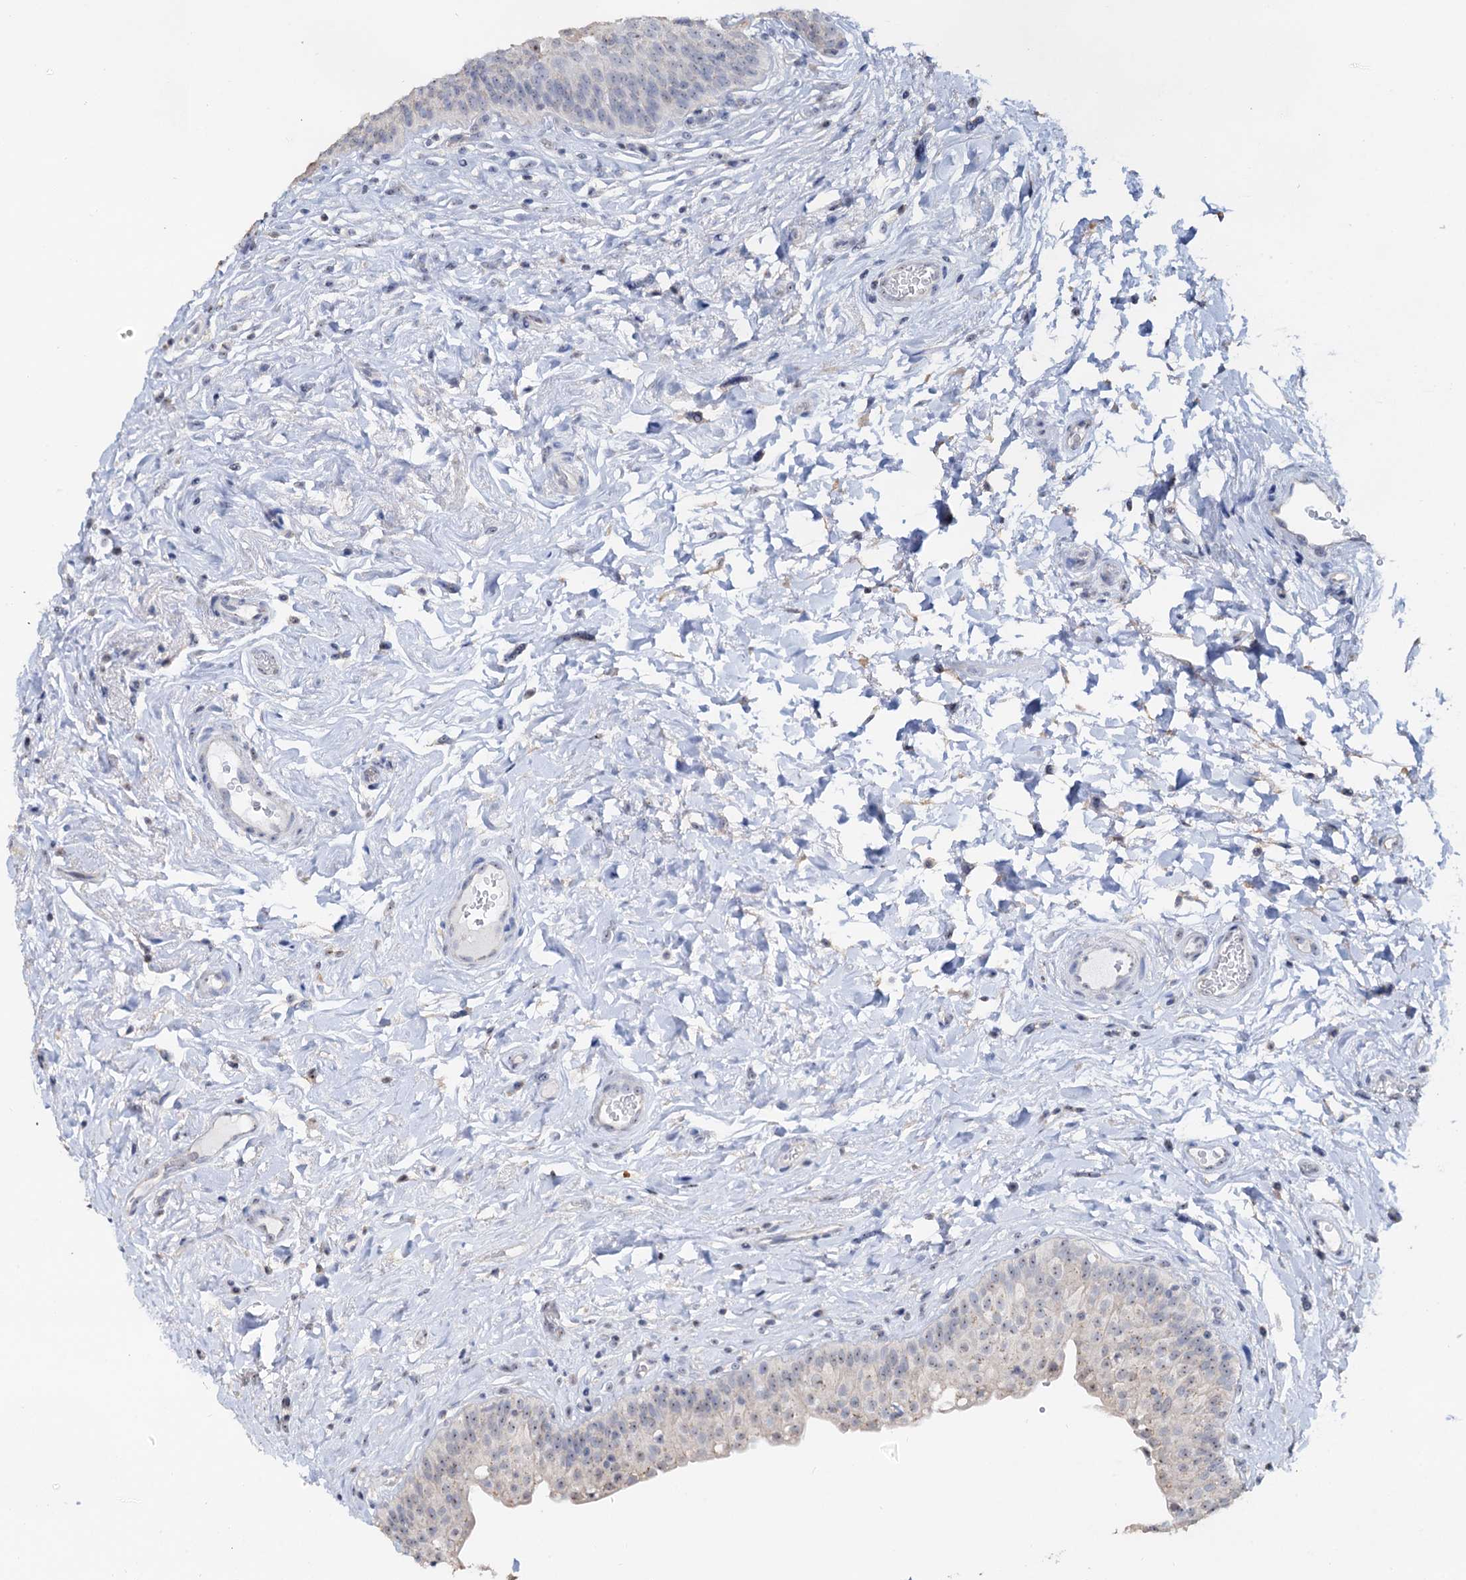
{"staining": {"intensity": "weak", "quantity": "25%-75%", "location": "nuclear"}, "tissue": "urinary bladder", "cell_type": "Urothelial cells", "image_type": "normal", "snomed": [{"axis": "morphology", "description": "Normal tissue, NOS"}, {"axis": "topography", "description": "Urinary bladder"}], "caption": "Urinary bladder stained with DAB IHC displays low levels of weak nuclear staining in about 25%-75% of urothelial cells. (DAB IHC, brown staining for protein, blue staining for nuclei).", "gene": "C2CD3", "patient": {"sex": "male", "age": 83}}